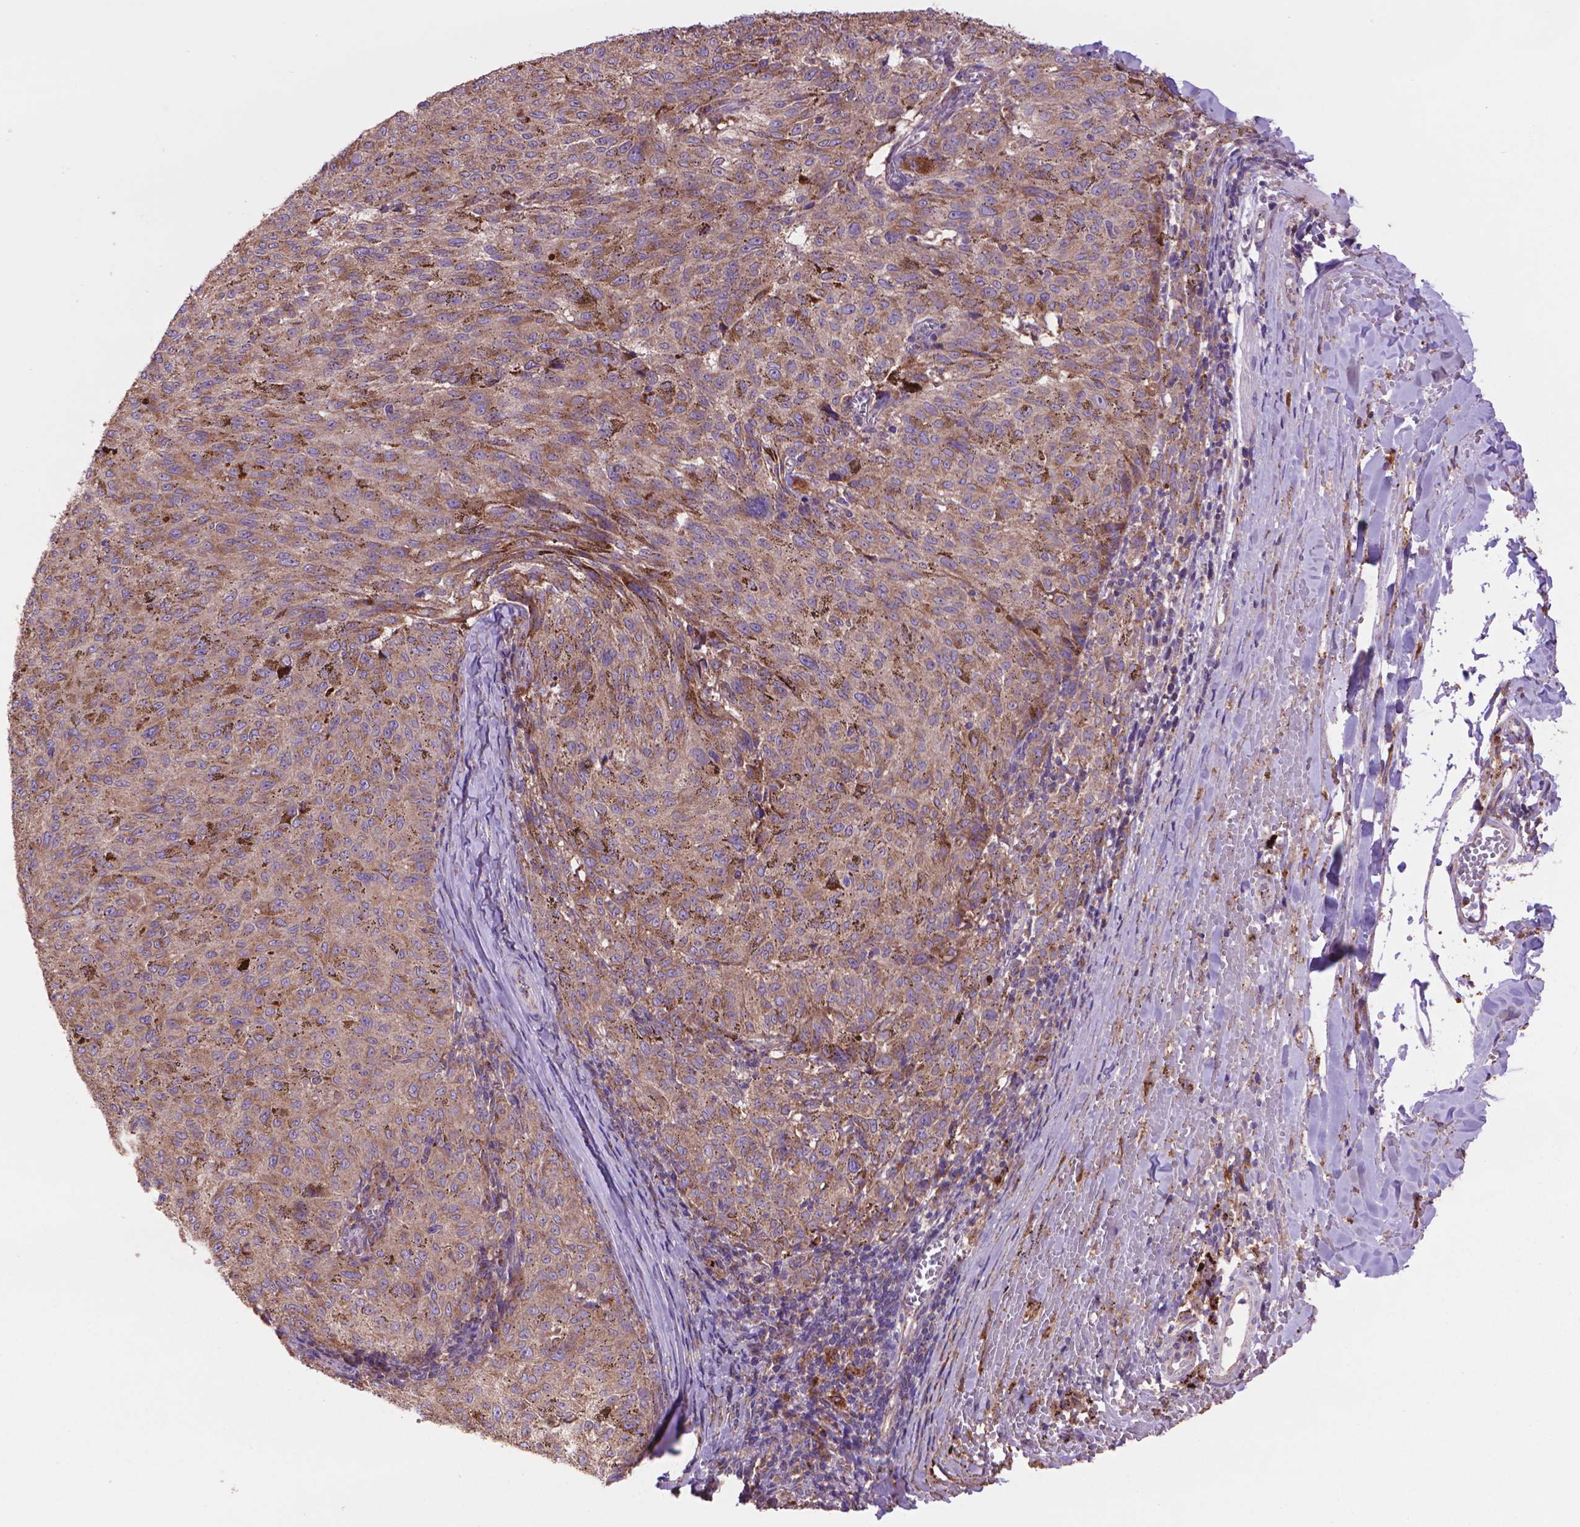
{"staining": {"intensity": "strong", "quantity": "25%-75%", "location": "cytoplasmic/membranous"}, "tissue": "melanoma", "cell_type": "Tumor cells", "image_type": "cancer", "snomed": [{"axis": "morphology", "description": "Malignant melanoma, NOS"}, {"axis": "topography", "description": "Skin"}], "caption": "Human melanoma stained for a protein (brown) shows strong cytoplasmic/membranous positive expression in approximately 25%-75% of tumor cells.", "gene": "GLB1", "patient": {"sex": "female", "age": 72}}